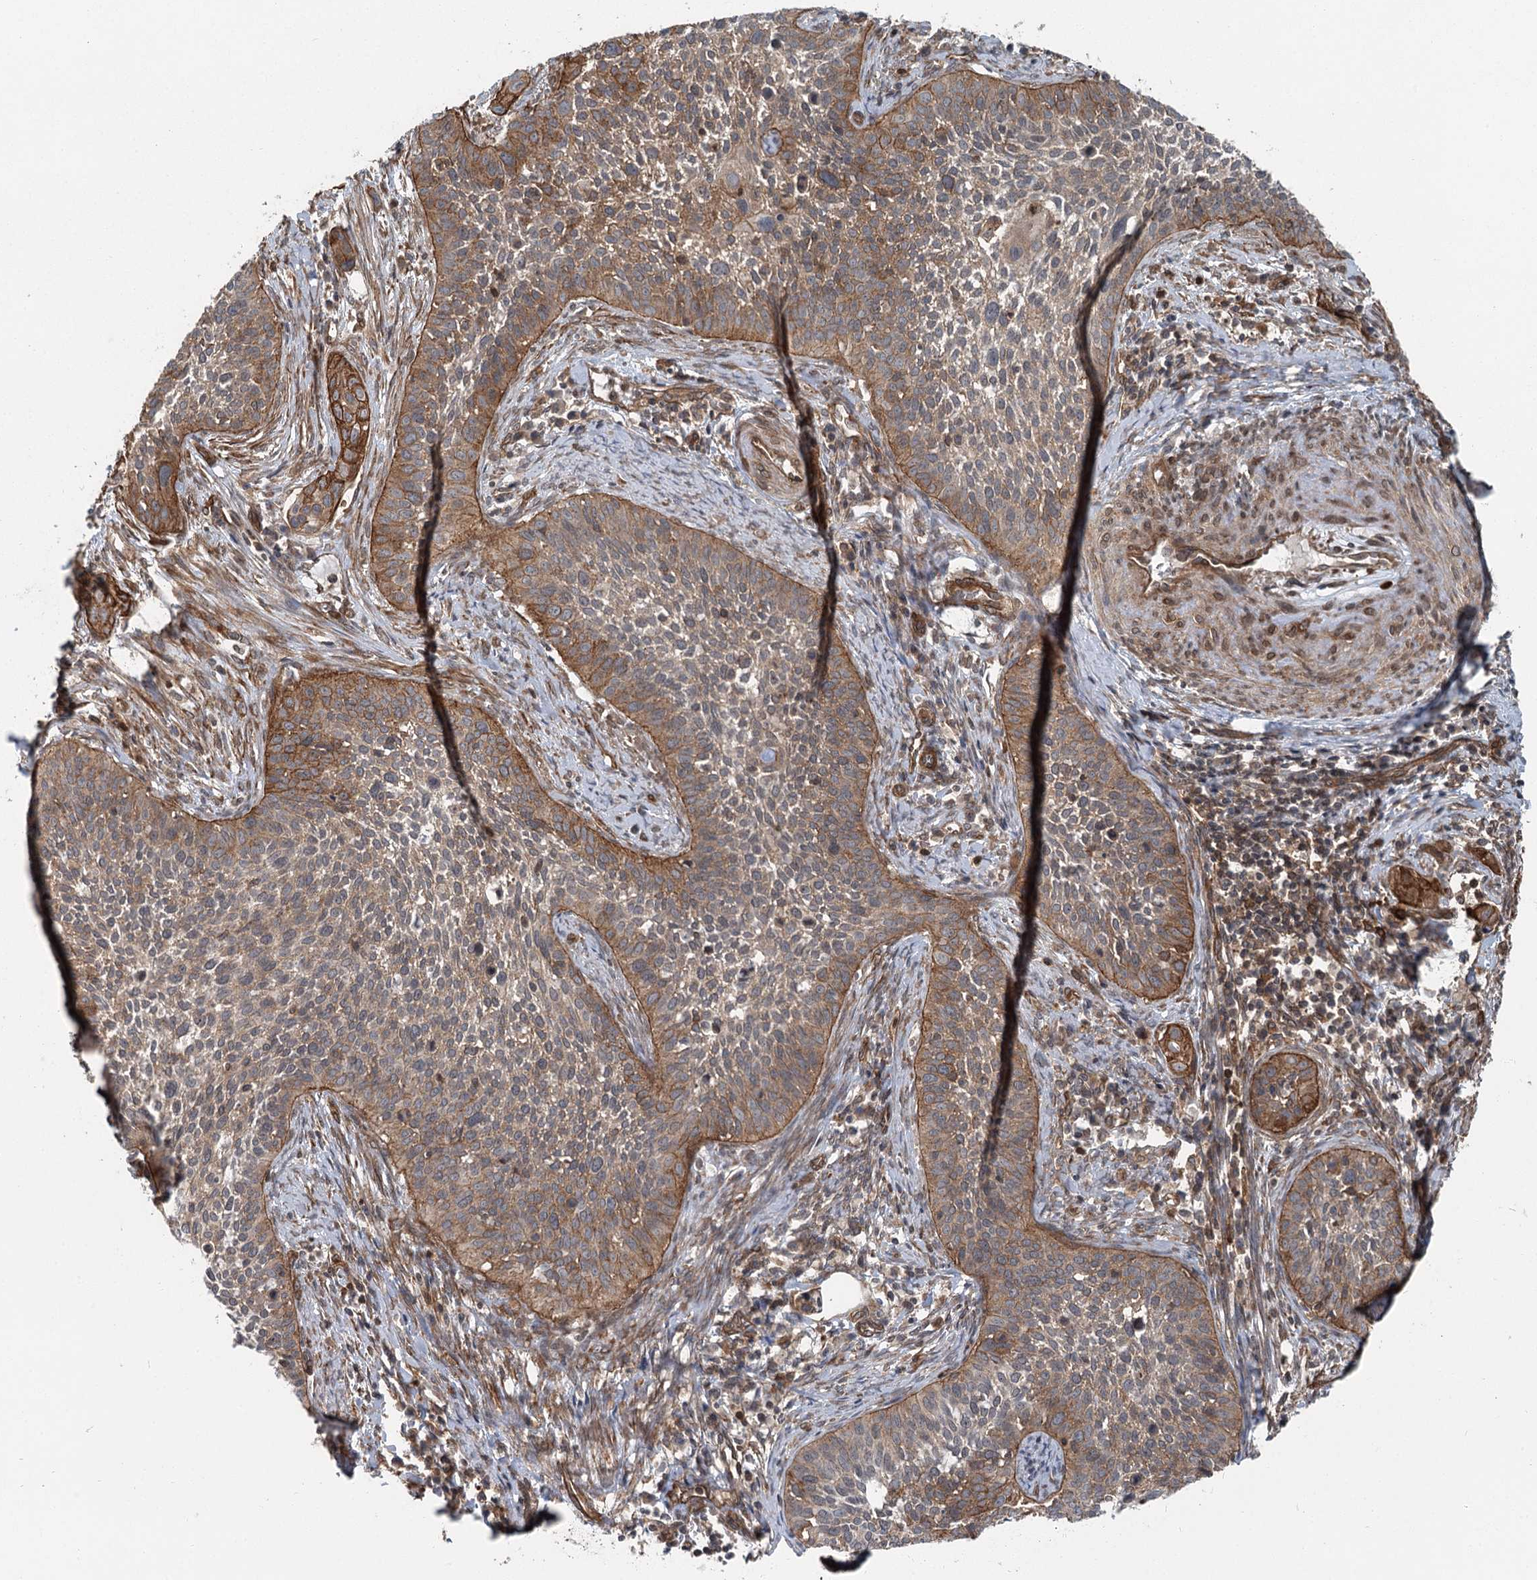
{"staining": {"intensity": "strong", "quantity": "25%-75%", "location": "cytoplasmic/membranous"}, "tissue": "cervical cancer", "cell_type": "Tumor cells", "image_type": "cancer", "snomed": [{"axis": "morphology", "description": "Squamous cell carcinoma, NOS"}, {"axis": "topography", "description": "Cervix"}], "caption": "A high amount of strong cytoplasmic/membranous positivity is seen in approximately 25%-75% of tumor cells in cervical cancer tissue.", "gene": "IQSEC1", "patient": {"sex": "female", "age": 34}}